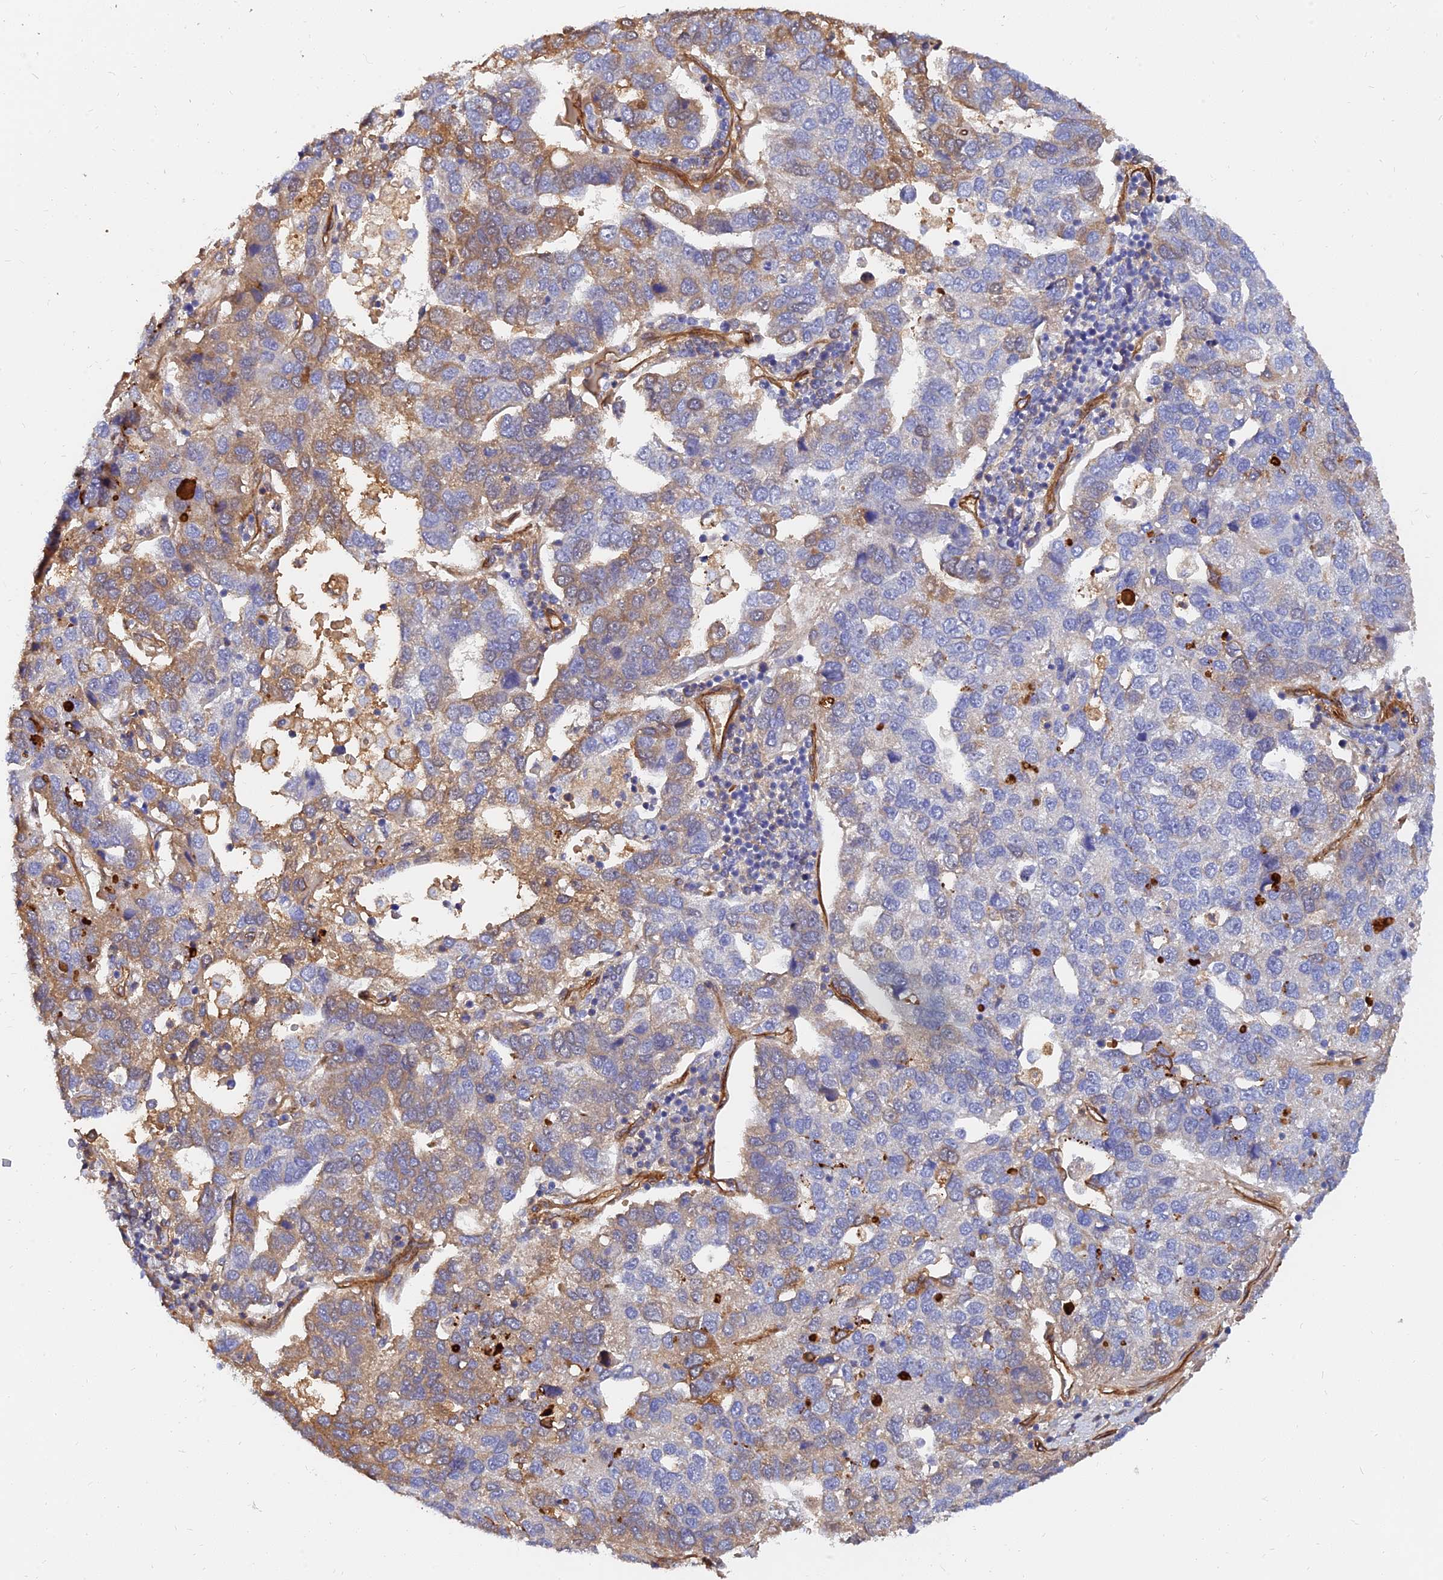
{"staining": {"intensity": "moderate", "quantity": "<25%", "location": "cytoplasmic/membranous"}, "tissue": "pancreatic cancer", "cell_type": "Tumor cells", "image_type": "cancer", "snomed": [{"axis": "morphology", "description": "Adenocarcinoma, NOS"}, {"axis": "topography", "description": "Pancreas"}], "caption": "Pancreatic cancer stained for a protein (brown) displays moderate cytoplasmic/membranous positive positivity in about <25% of tumor cells.", "gene": "MRPL35", "patient": {"sex": "female", "age": 61}}